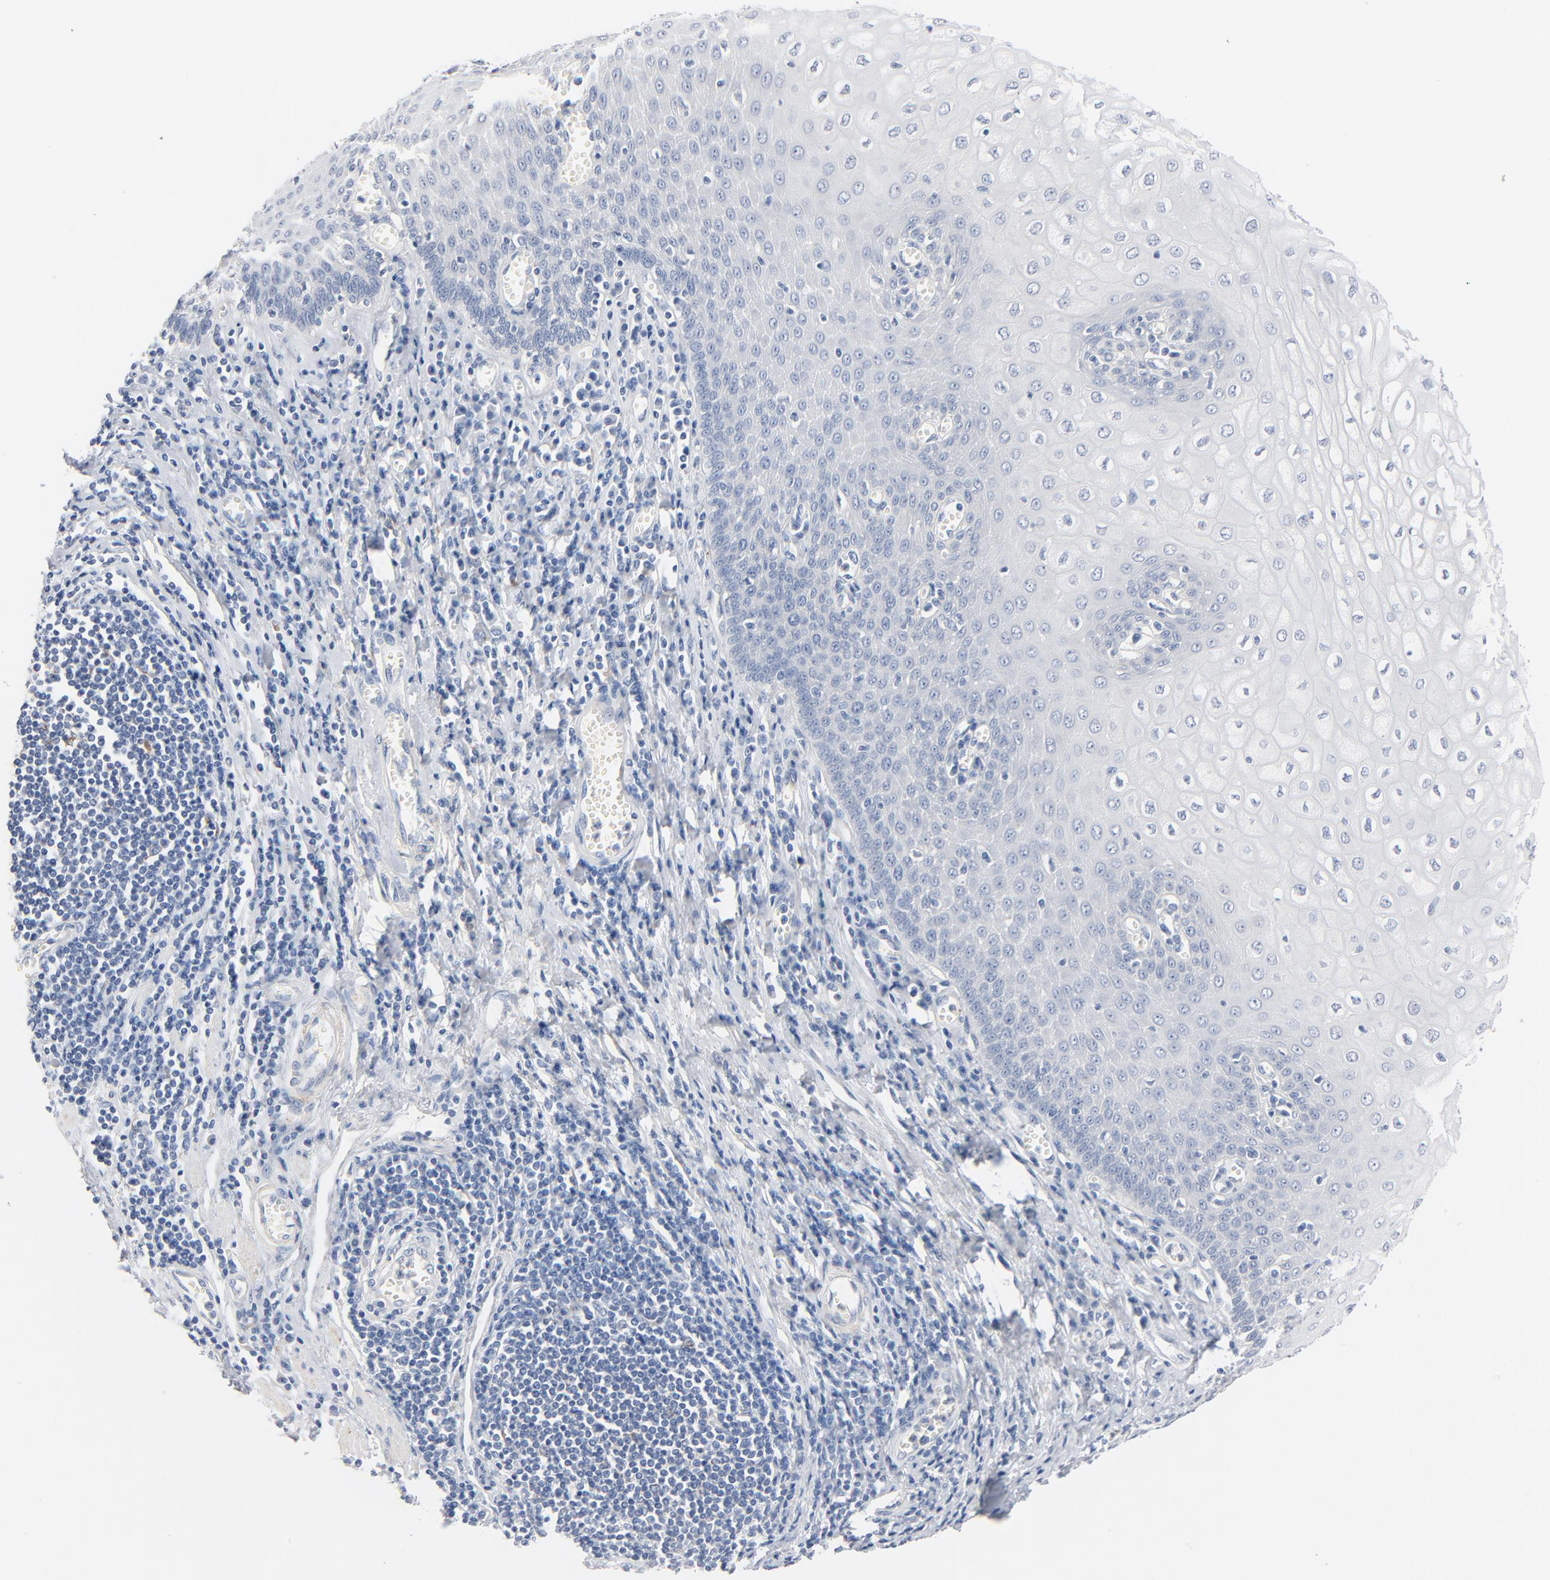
{"staining": {"intensity": "negative", "quantity": "none", "location": "none"}, "tissue": "esophagus", "cell_type": "Squamous epithelial cells", "image_type": "normal", "snomed": [{"axis": "morphology", "description": "Normal tissue, NOS"}, {"axis": "morphology", "description": "Squamous cell carcinoma, NOS"}, {"axis": "topography", "description": "Esophagus"}], "caption": "DAB (3,3'-diaminobenzidine) immunohistochemical staining of unremarkable human esophagus shows no significant staining in squamous epithelial cells.", "gene": "IFT43", "patient": {"sex": "male", "age": 65}}